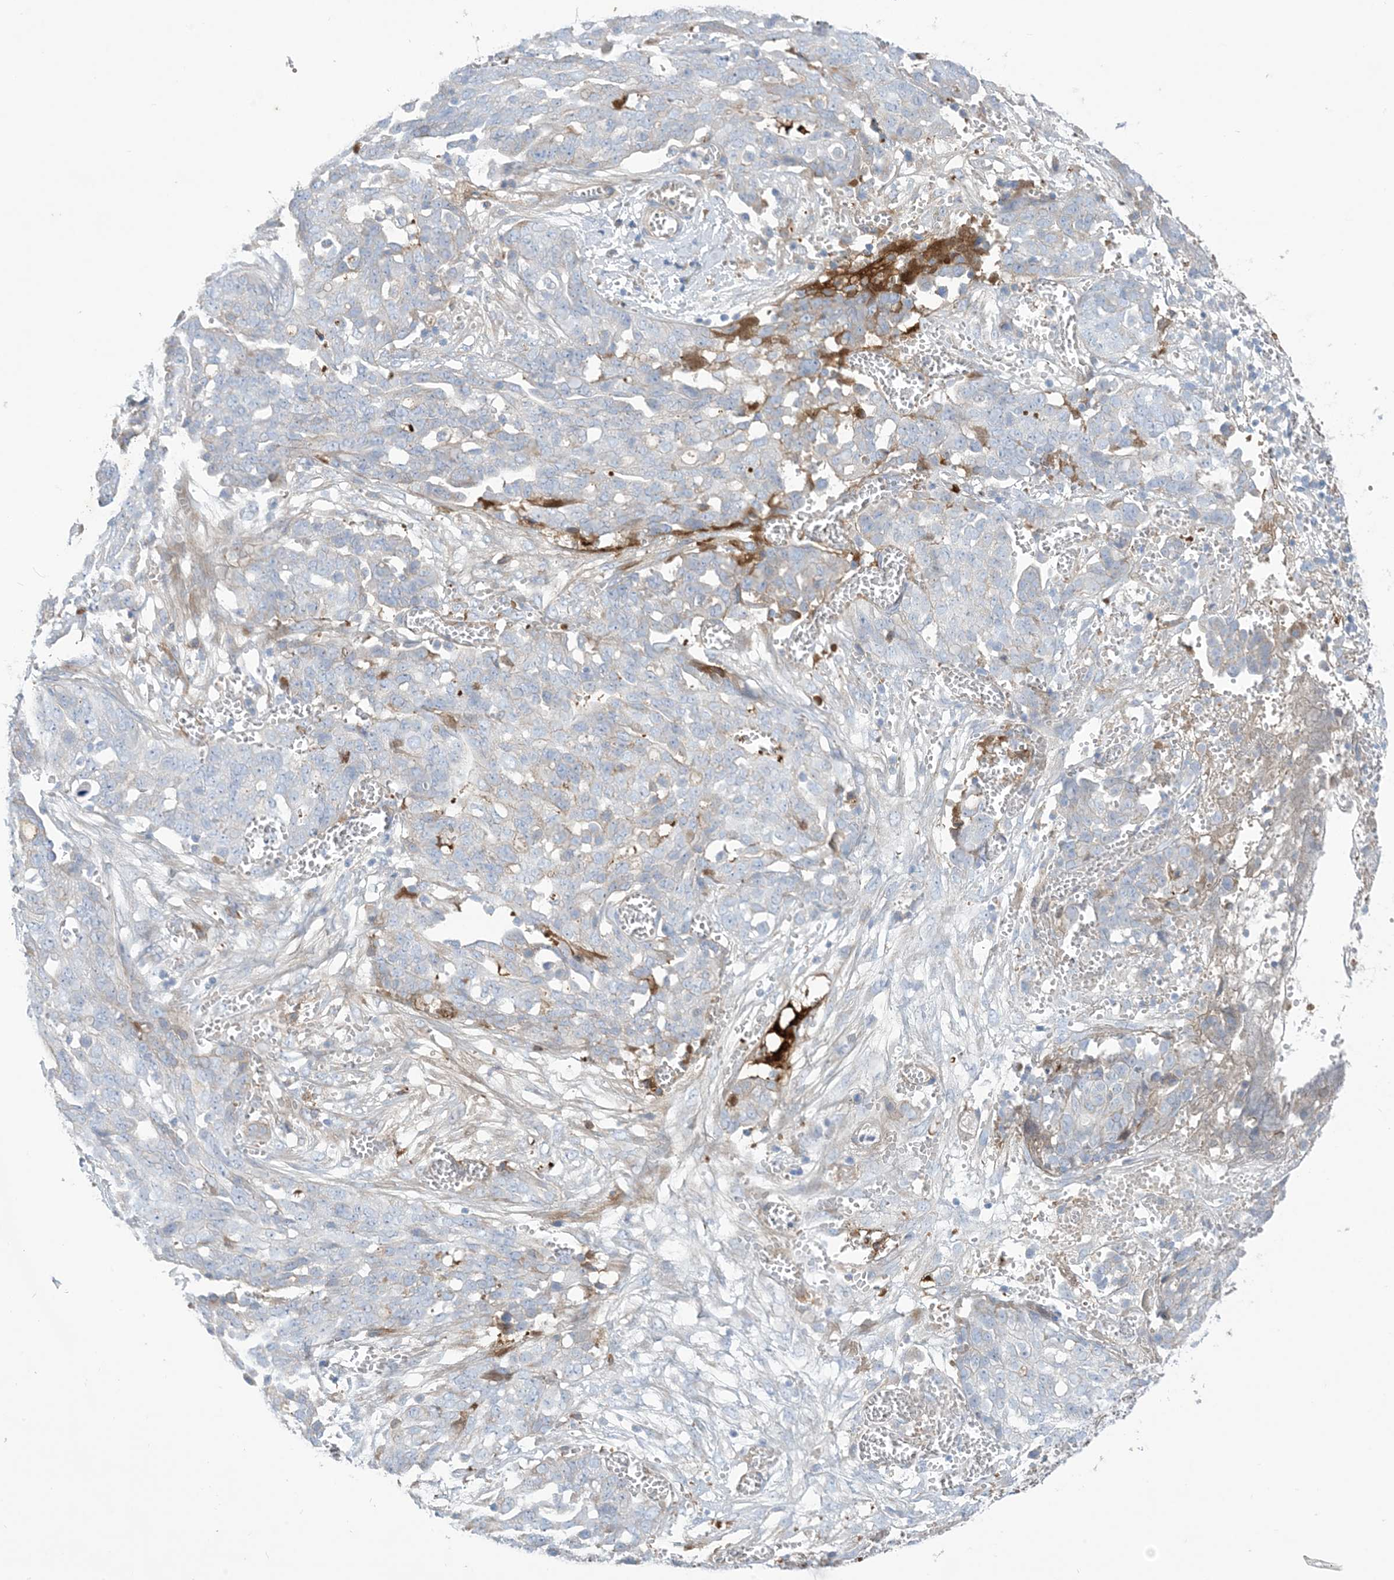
{"staining": {"intensity": "negative", "quantity": "none", "location": "none"}, "tissue": "ovarian cancer", "cell_type": "Tumor cells", "image_type": "cancer", "snomed": [{"axis": "morphology", "description": "Cystadenocarcinoma, serous, NOS"}, {"axis": "topography", "description": "Soft tissue"}, {"axis": "topography", "description": "Ovary"}], "caption": "Immunohistochemical staining of human ovarian cancer (serous cystadenocarcinoma) displays no significant expression in tumor cells.", "gene": "ATP11C", "patient": {"sex": "female", "age": 57}}